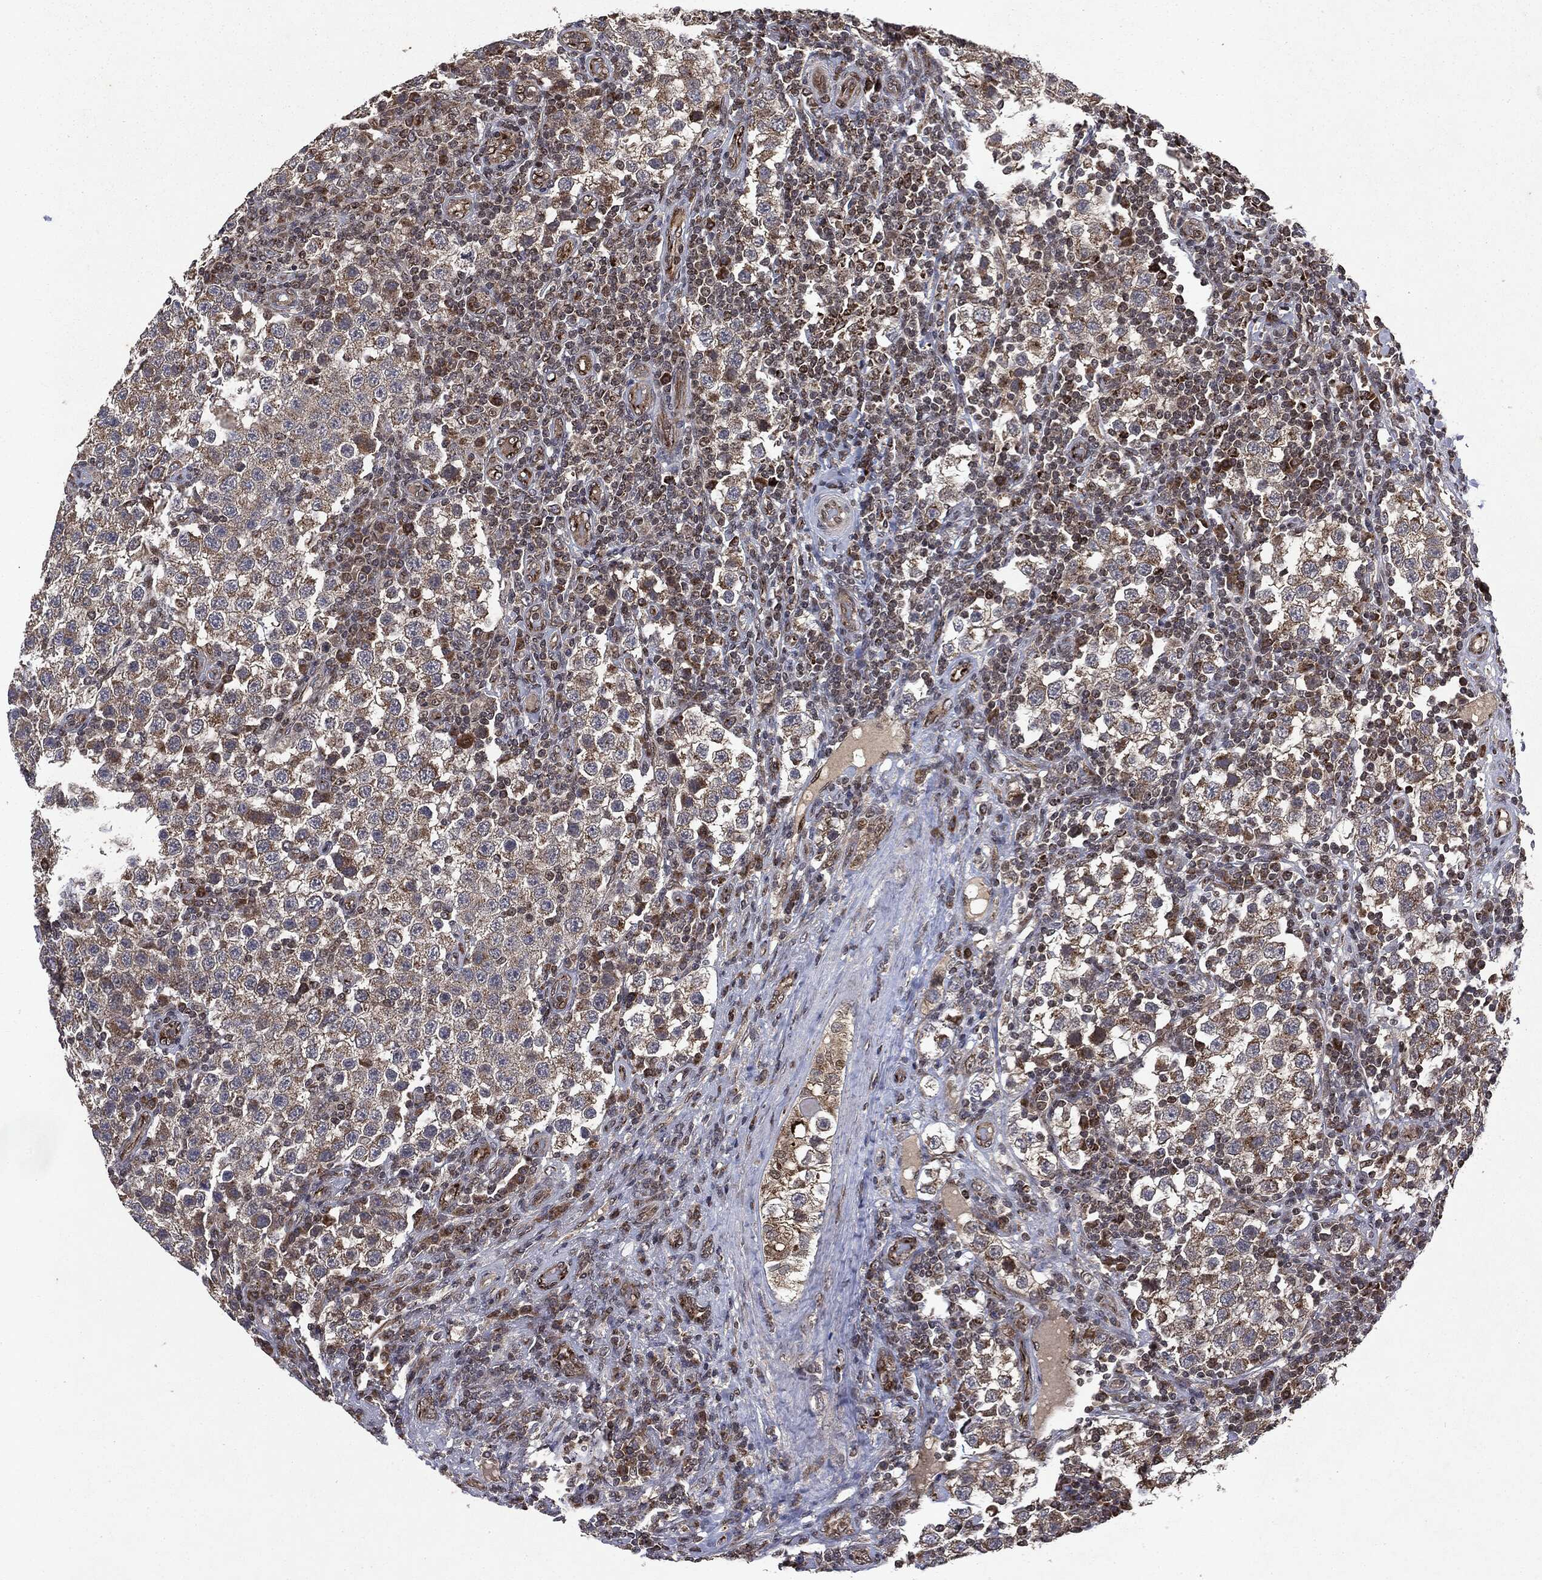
{"staining": {"intensity": "moderate", "quantity": "25%-75%", "location": "cytoplasmic/membranous"}, "tissue": "testis cancer", "cell_type": "Tumor cells", "image_type": "cancer", "snomed": [{"axis": "morphology", "description": "Seminoma, NOS"}, {"axis": "topography", "description": "Testis"}], "caption": "Immunohistochemical staining of human testis cancer (seminoma) shows medium levels of moderate cytoplasmic/membranous protein positivity in about 25%-75% of tumor cells. The staining was performed using DAB, with brown indicating positive protein expression. Nuclei are stained blue with hematoxylin.", "gene": "PLPPR2", "patient": {"sex": "male", "age": 34}}